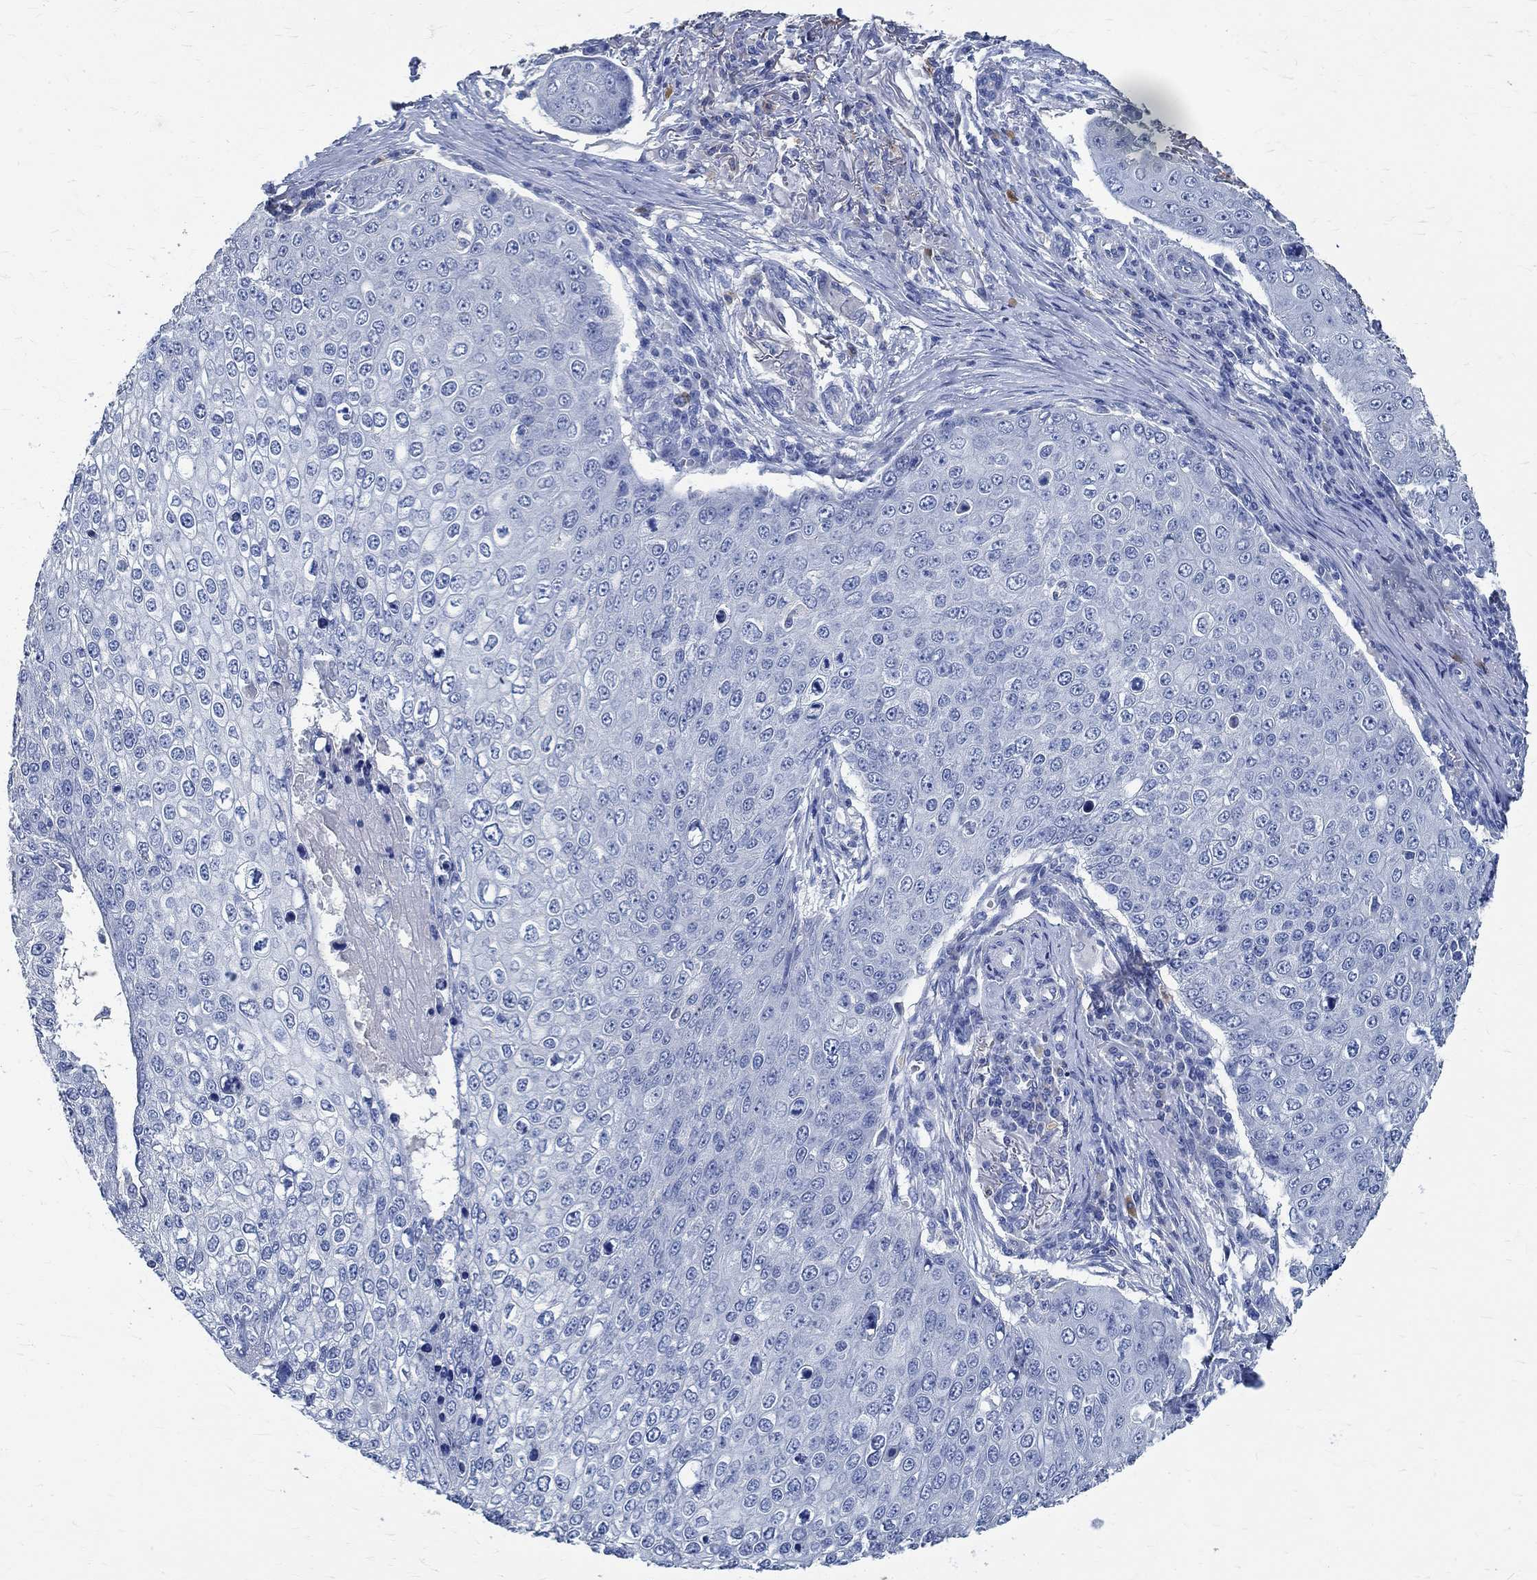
{"staining": {"intensity": "negative", "quantity": "none", "location": "none"}, "tissue": "skin cancer", "cell_type": "Tumor cells", "image_type": "cancer", "snomed": [{"axis": "morphology", "description": "Squamous cell carcinoma, NOS"}, {"axis": "topography", "description": "Skin"}], "caption": "There is no significant expression in tumor cells of skin cancer.", "gene": "PRX", "patient": {"sex": "male", "age": 71}}